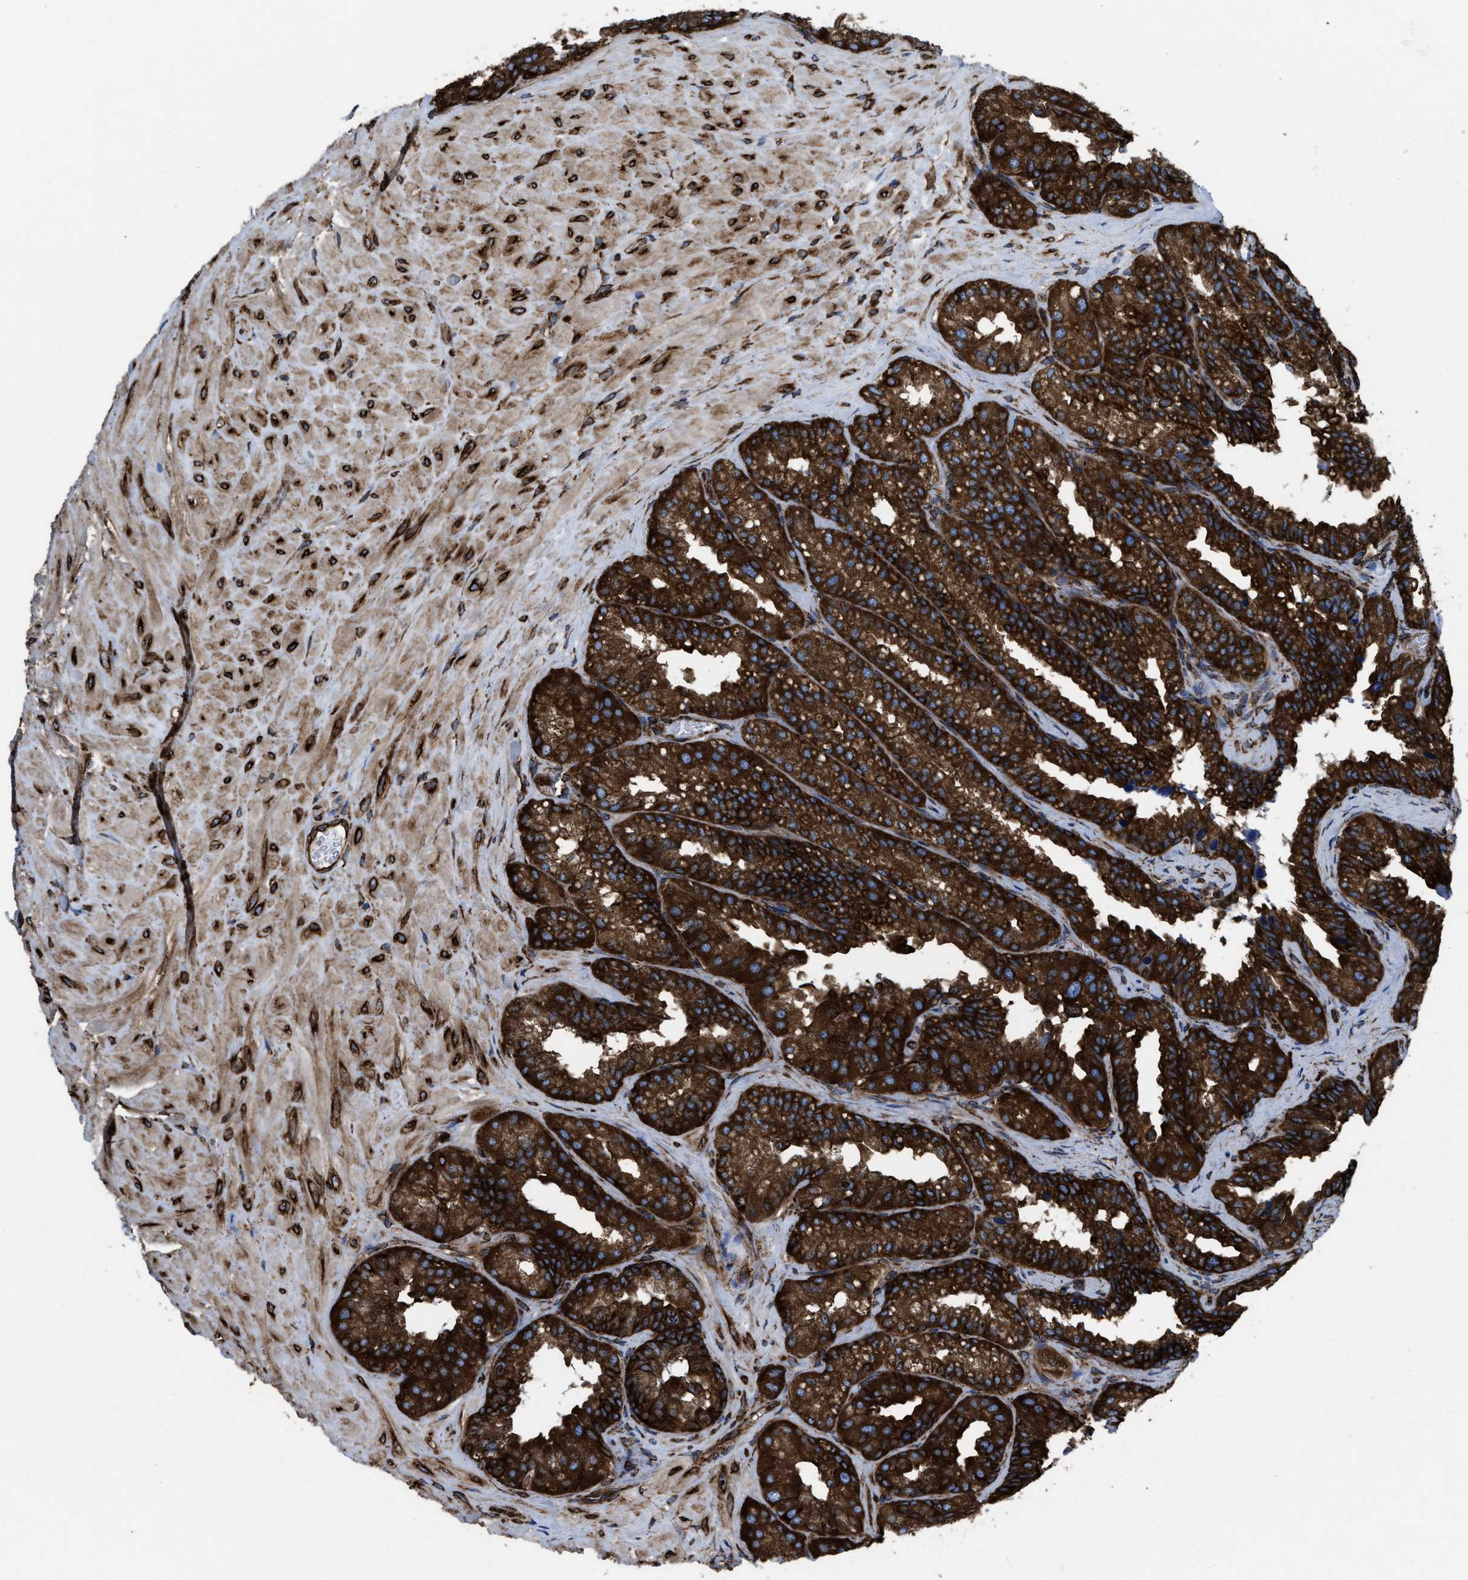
{"staining": {"intensity": "strong", "quantity": ">75%", "location": "cytoplasmic/membranous"}, "tissue": "seminal vesicle", "cell_type": "Glandular cells", "image_type": "normal", "snomed": [{"axis": "morphology", "description": "Normal tissue, NOS"}, {"axis": "topography", "description": "Prostate"}, {"axis": "topography", "description": "Seminal veicle"}], "caption": "Seminal vesicle stained for a protein (brown) demonstrates strong cytoplasmic/membranous positive positivity in about >75% of glandular cells.", "gene": "CAPRIN1", "patient": {"sex": "male", "age": 51}}